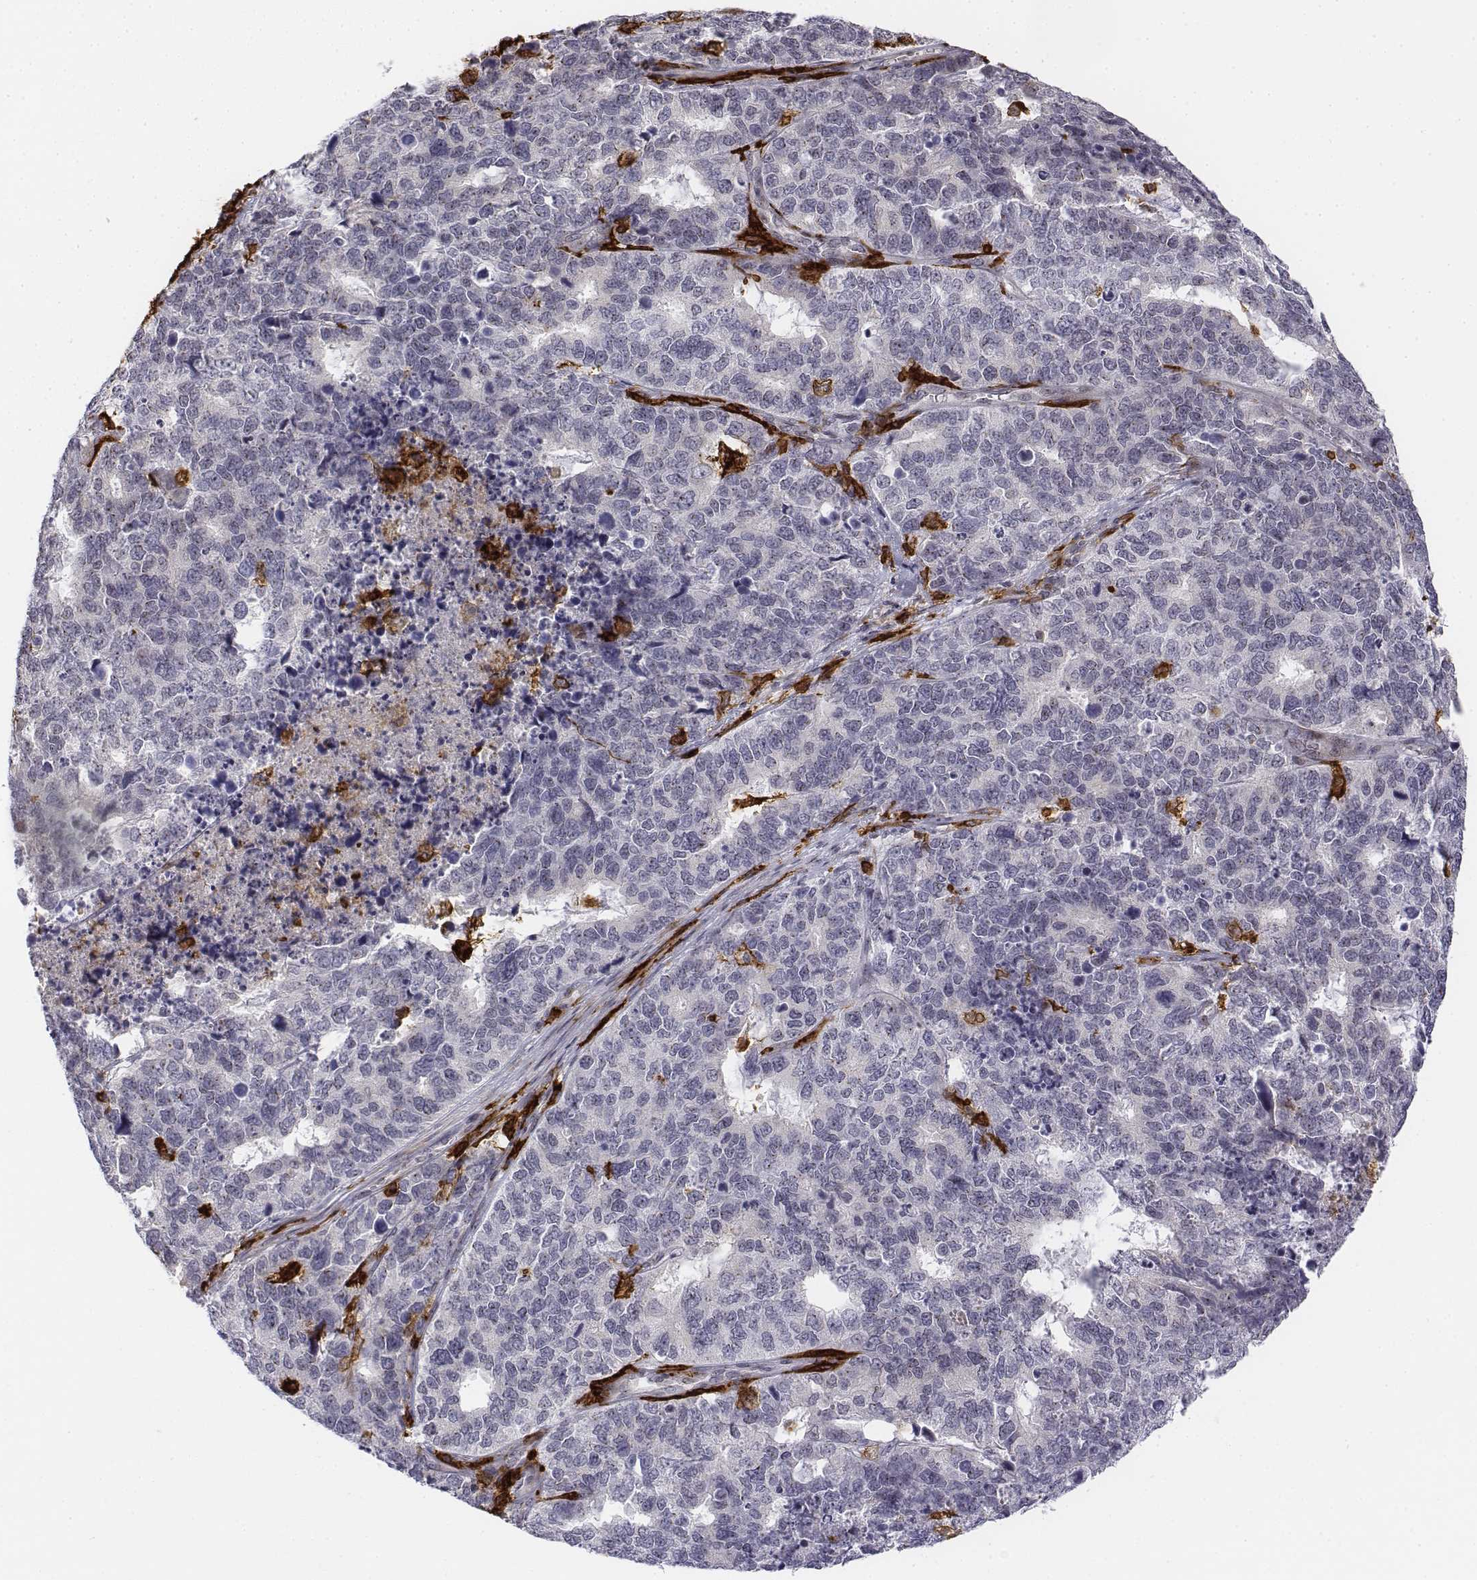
{"staining": {"intensity": "negative", "quantity": "none", "location": "none"}, "tissue": "cervical cancer", "cell_type": "Tumor cells", "image_type": "cancer", "snomed": [{"axis": "morphology", "description": "Squamous cell carcinoma, NOS"}, {"axis": "topography", "description": "Cervix"}], "caption": "High magnification brightfield microscopy of cervical cancer stained with DAB (3,3'-diaminobenzidine) (brown) and counterstained with hematoxylin (blue): tumor cells show no significant staining.", "gene": "CD14", "patient": {"sex": "female", "age": 63}}